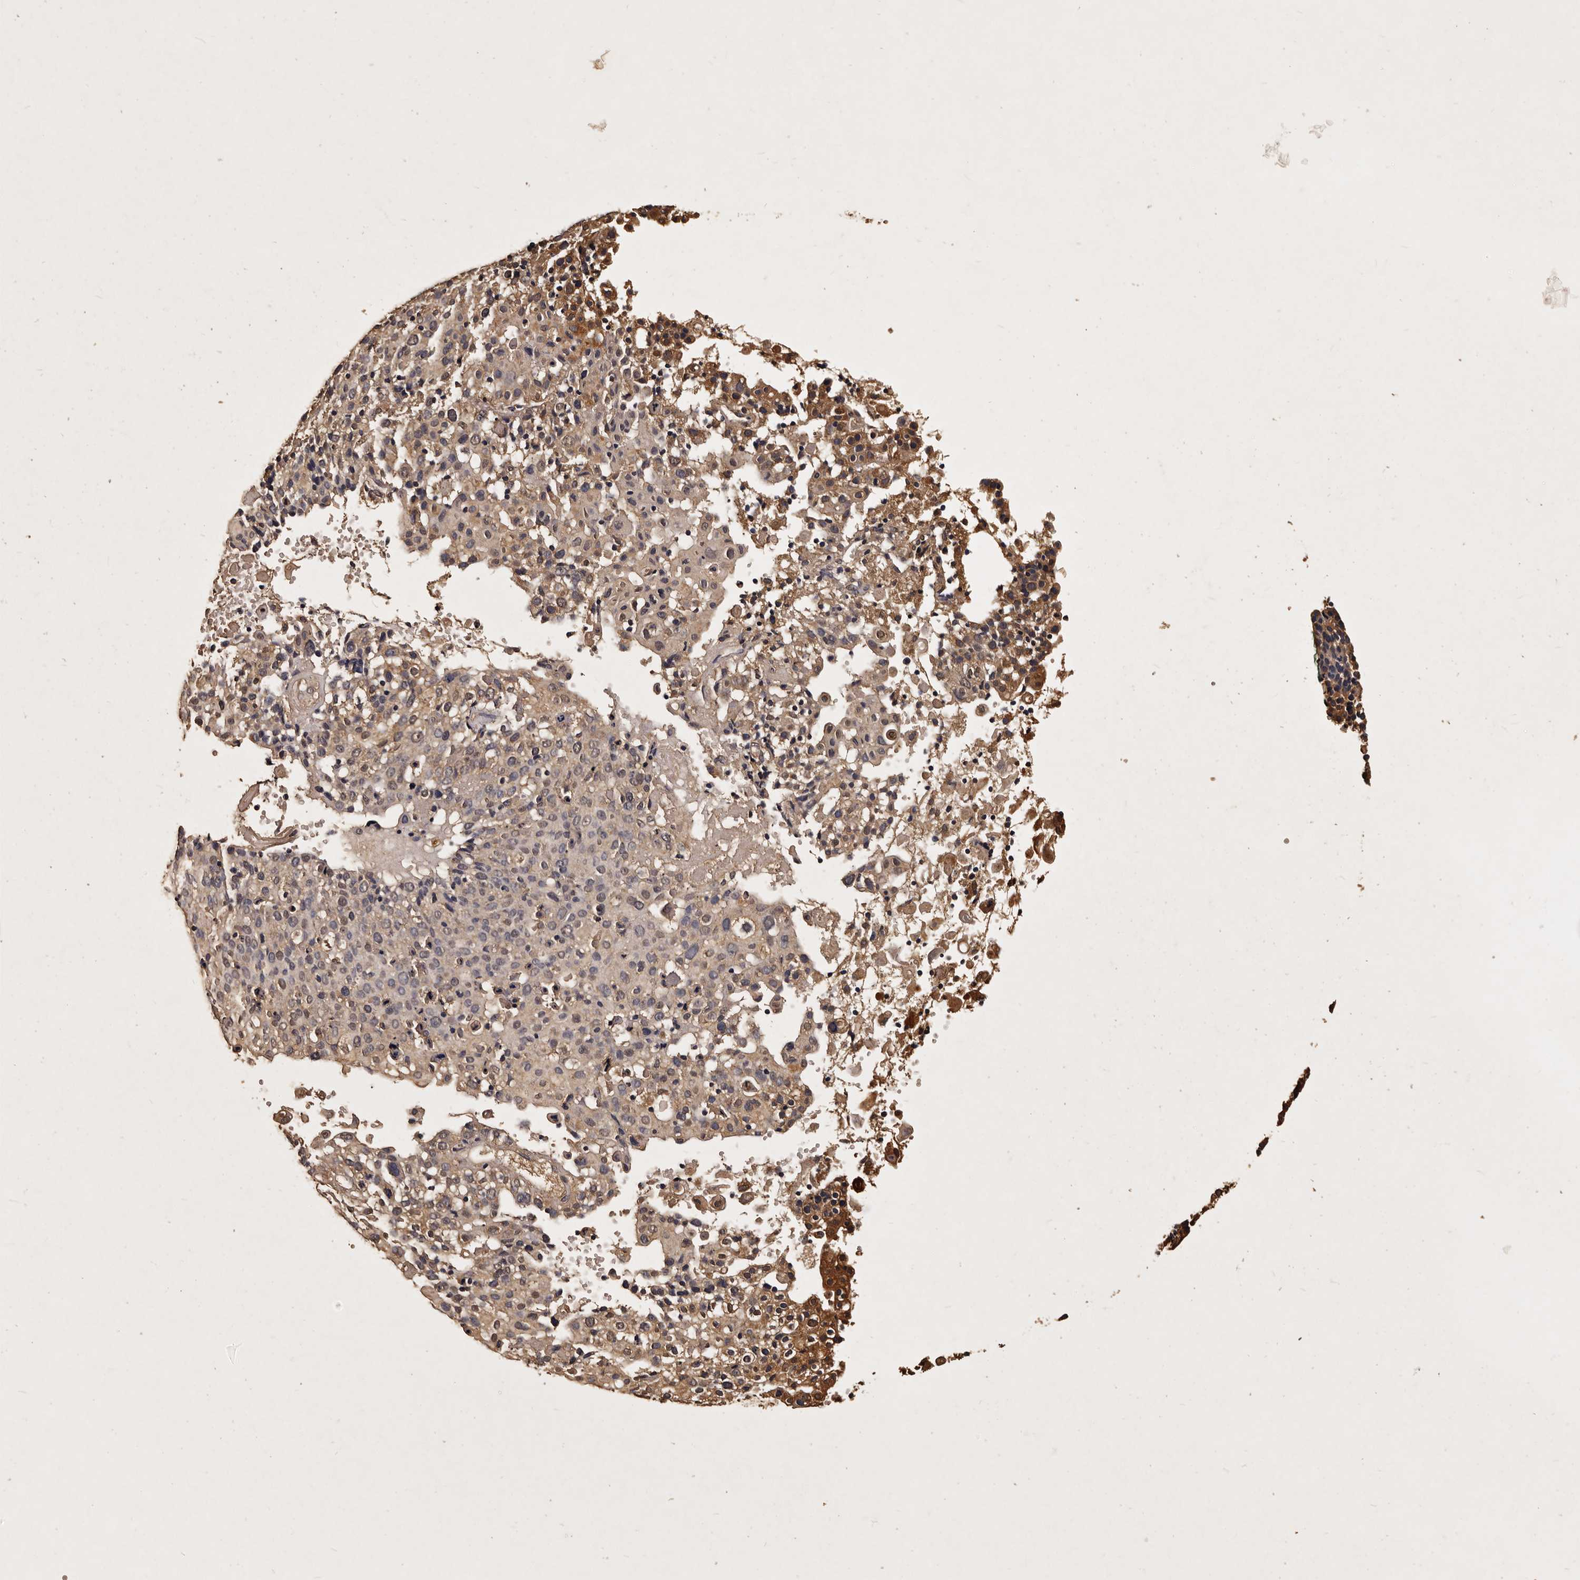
{"staining": {"intensity": "weak", "quantity": ">75%", "location": "cytoplasmic/membranous"}, "tissue": "cervical cancer", "cell_type": "Tumor cells", "image_type": "cancer", "snomed": [{"axis": "morphology", "description": "Squamous cell carcinoma, NOS"}, {"axis": "topography", "description": "Cervix"}], "caption": "Protein analysis of cervical cancer tissue demonstrates weak cytoplasmic/membranous positivity in approximately >75% of tumor cells.", "gene": "PARS2", "patient": {"sex": "female", "age": 74}}